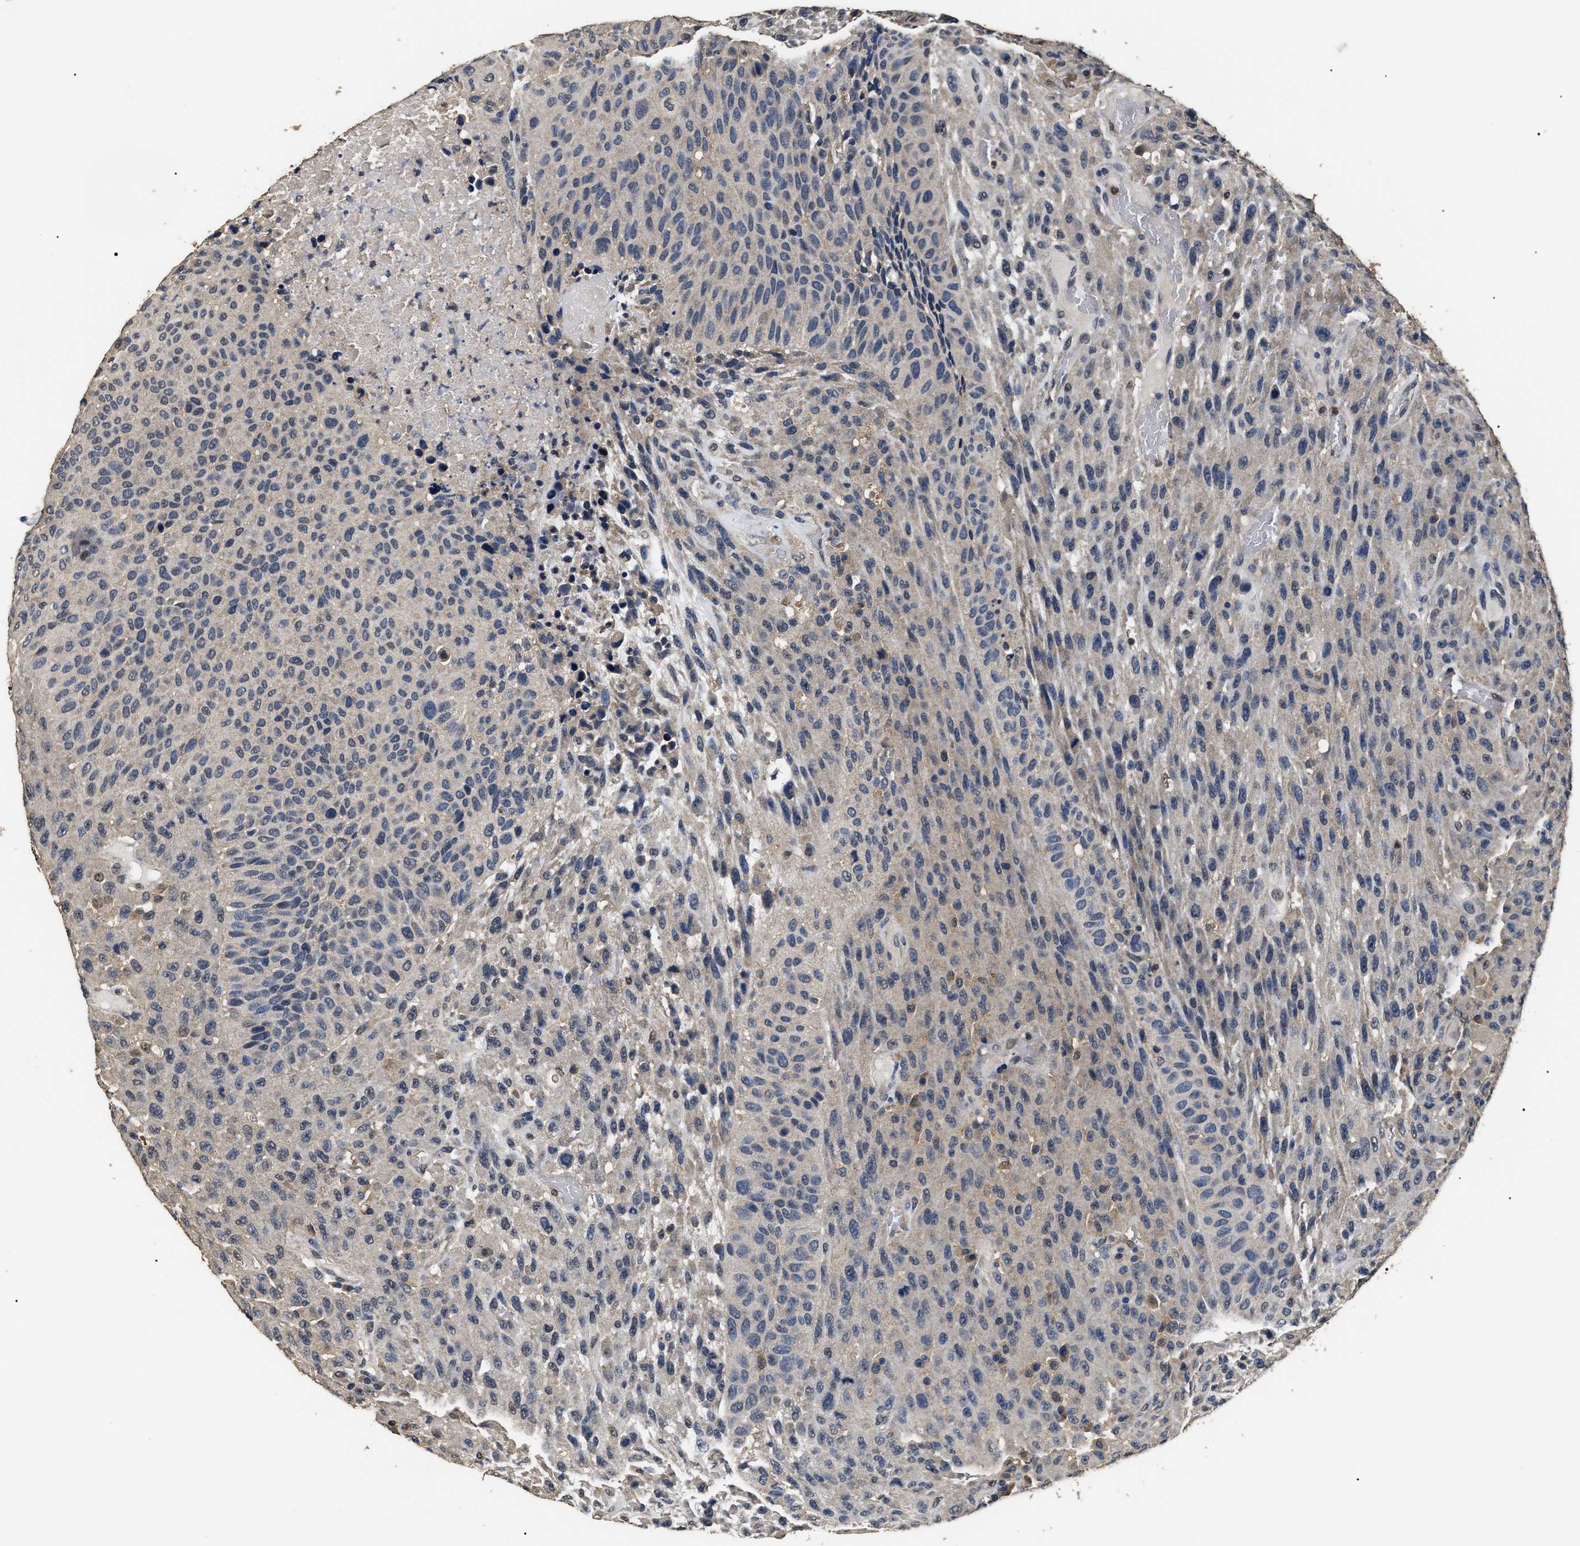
{"staining": {"intensity": "negative", "quantity": "none", "location": "none"}, "tissue": "urothelial cancer", "cell_type": "Tumor cells", "image_type": "cancer", "snomed": [{"axis": "morphology", "description": "Urothelial carcinoma, High grade"}, {"axis": "topography", "description": "Urinary bladder"}], "caption": "Micrograph shows no significant protein positivity in tumor cells of urothelial cancer.", "gene": "PSMD8", "patient": {"sex": "male", "age": 66}}